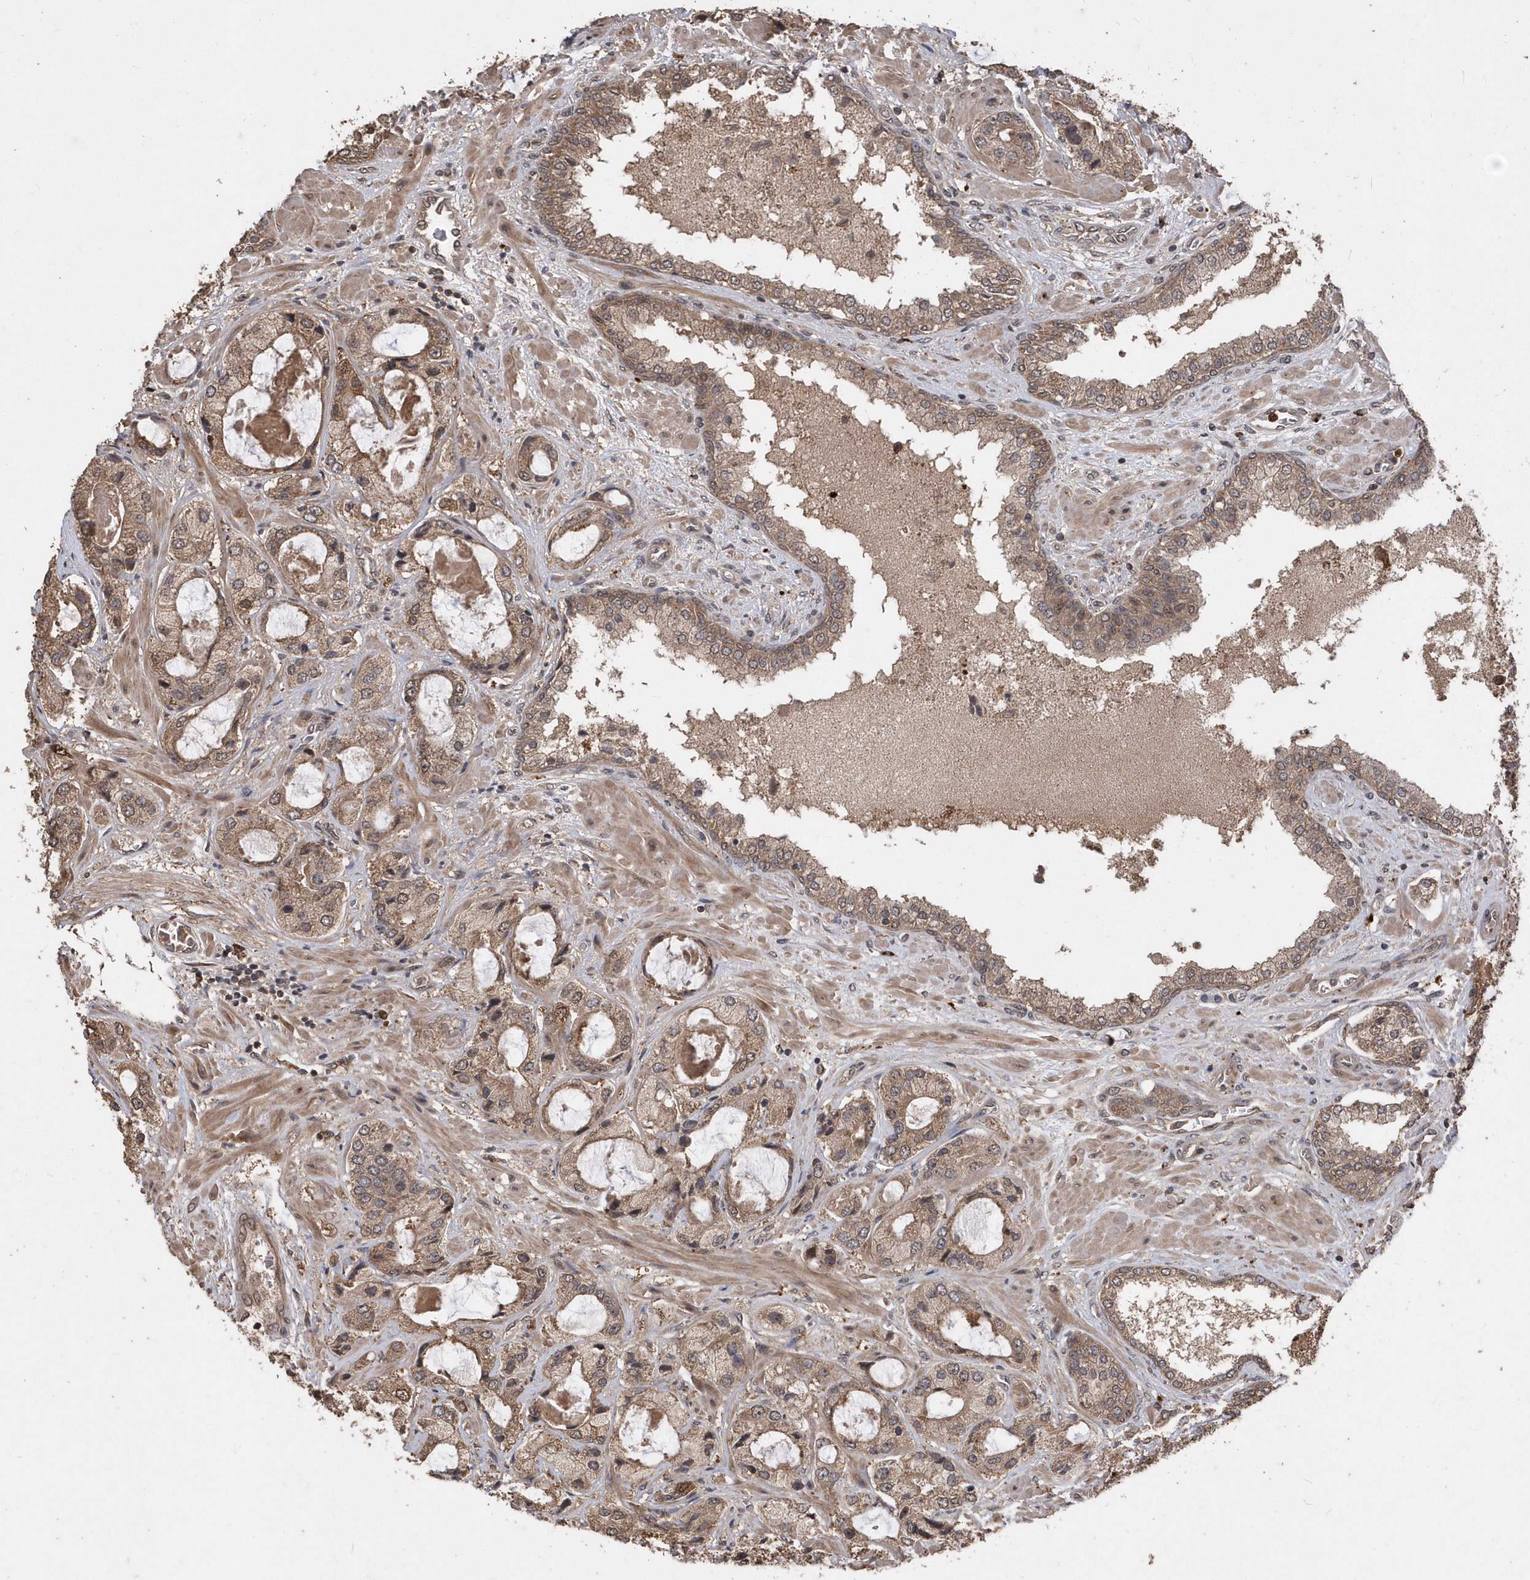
{"staining": {"intensity": "weak", "quantity": ">75%", "location": "cytoplasmic/membranous"}, "tissue": "prostate cancer", "cell_type": "Tumor cells", "image_type": "cancer", "snomed": [{"axis": "morphology", "description": "Normal tissue, NOS"}, {"axis": "morphology", "description": "Adenocarcinoma, High grade"}, {"axis": "topography", "description": "Prostate"}, {"axis": "topography", "description": "Peripheral nerve tissue"}], "caption": "Tumor cells reveal weak cytoplasmic/membranous expression in approximately >75% of cells in prostate cancer (adenocarcinoma (high-grade)). (DAB IHC with brightfield microscopy, high magnification).", "gene": "WASHC5", "patient": {"sex": "male", "age": 59}}